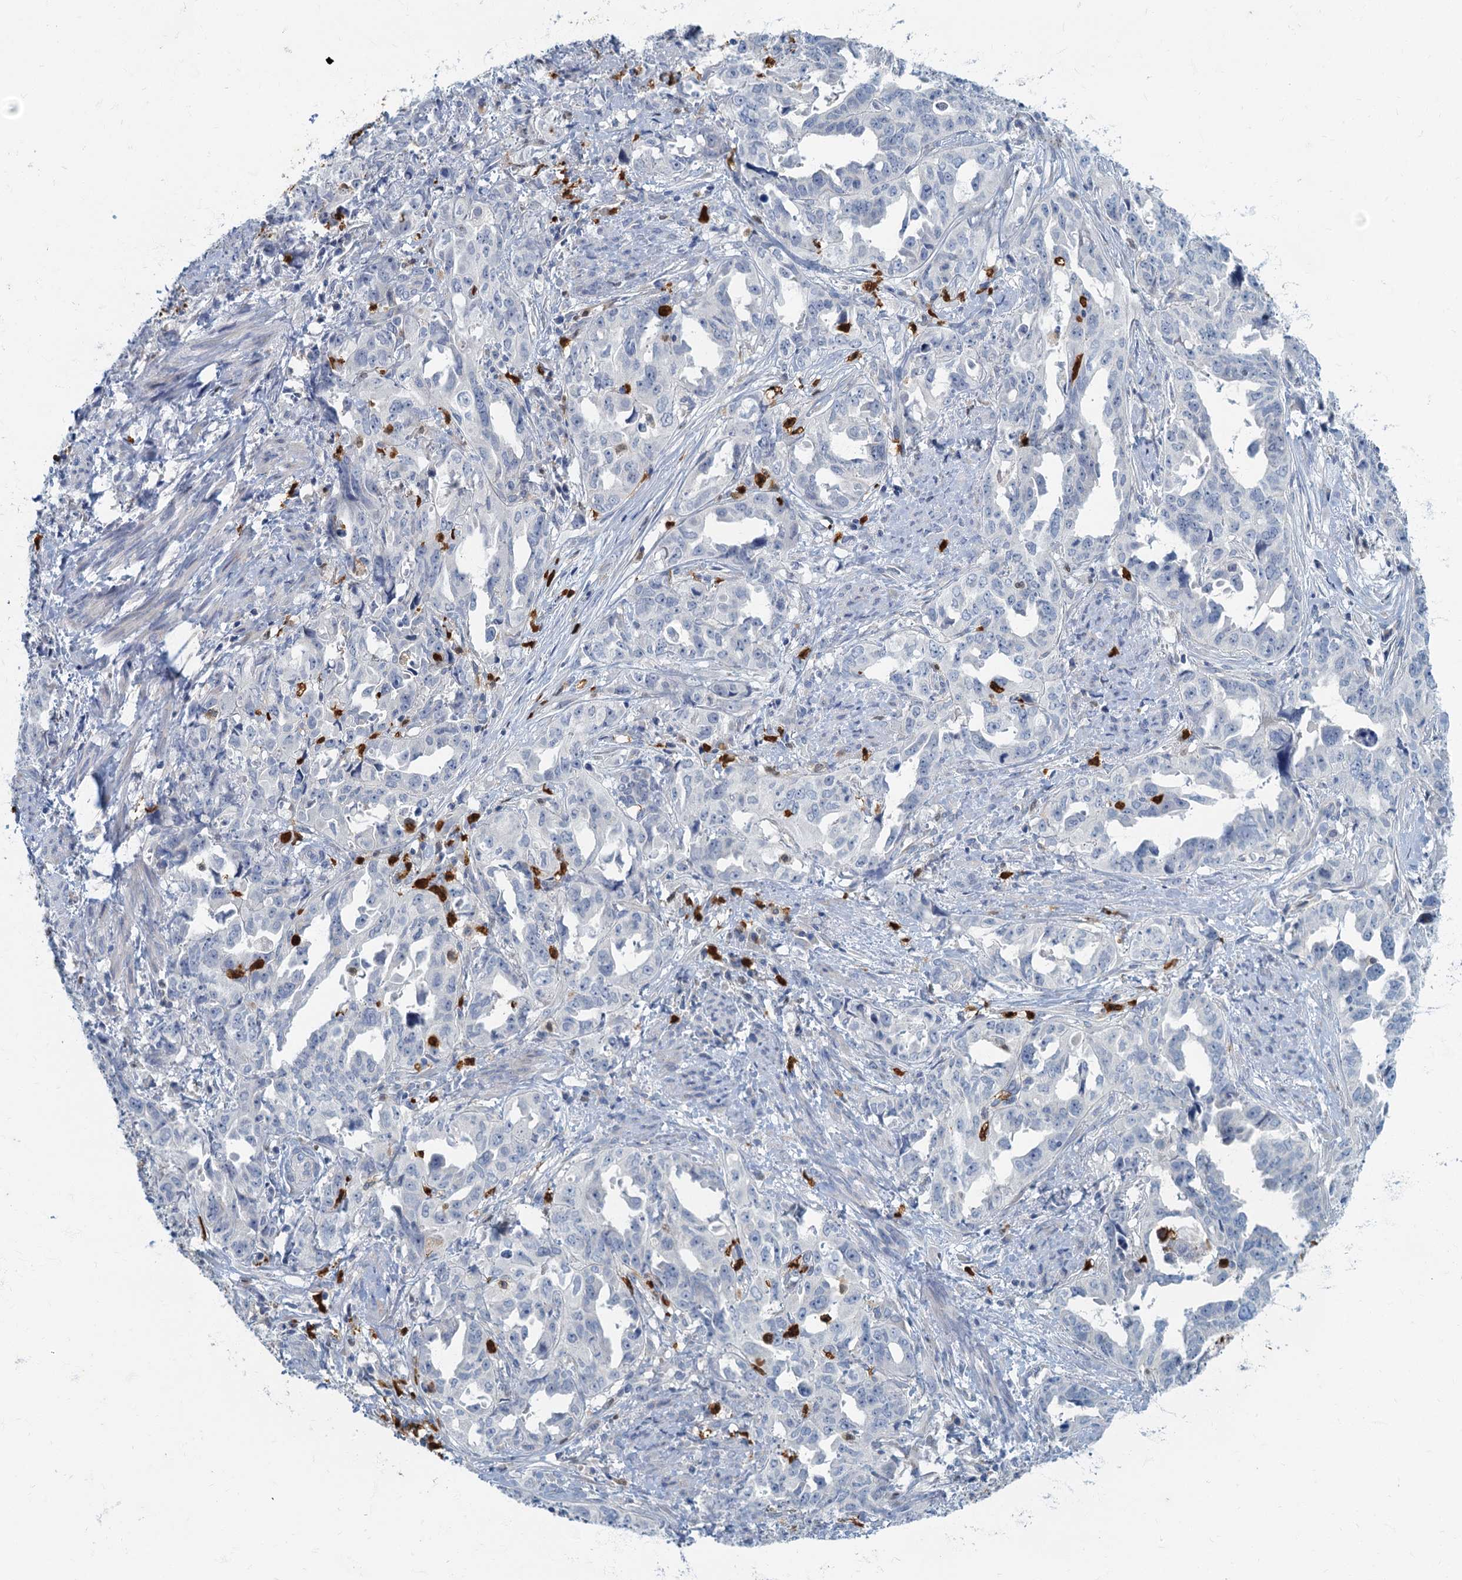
{"staining": {"intensity": "negative", "quantity": "none", "location": "none"}, "tissue": "endometrial cancer", "cell_type": "Tumor cells", "image_type": "cancer", "snomed": [{"axis": "morphology", "description": "Adenocarcinoma, NOS"}, {"axis": "topography", "description": "Endometrium"}], "caption": "DAB immunohistochemical staining of human endometrial adenocarcinoma reveals no significant staining in tumor cells.", "gene": "ANKDD1A", "patient": {"sex": "female", "age": 65}}